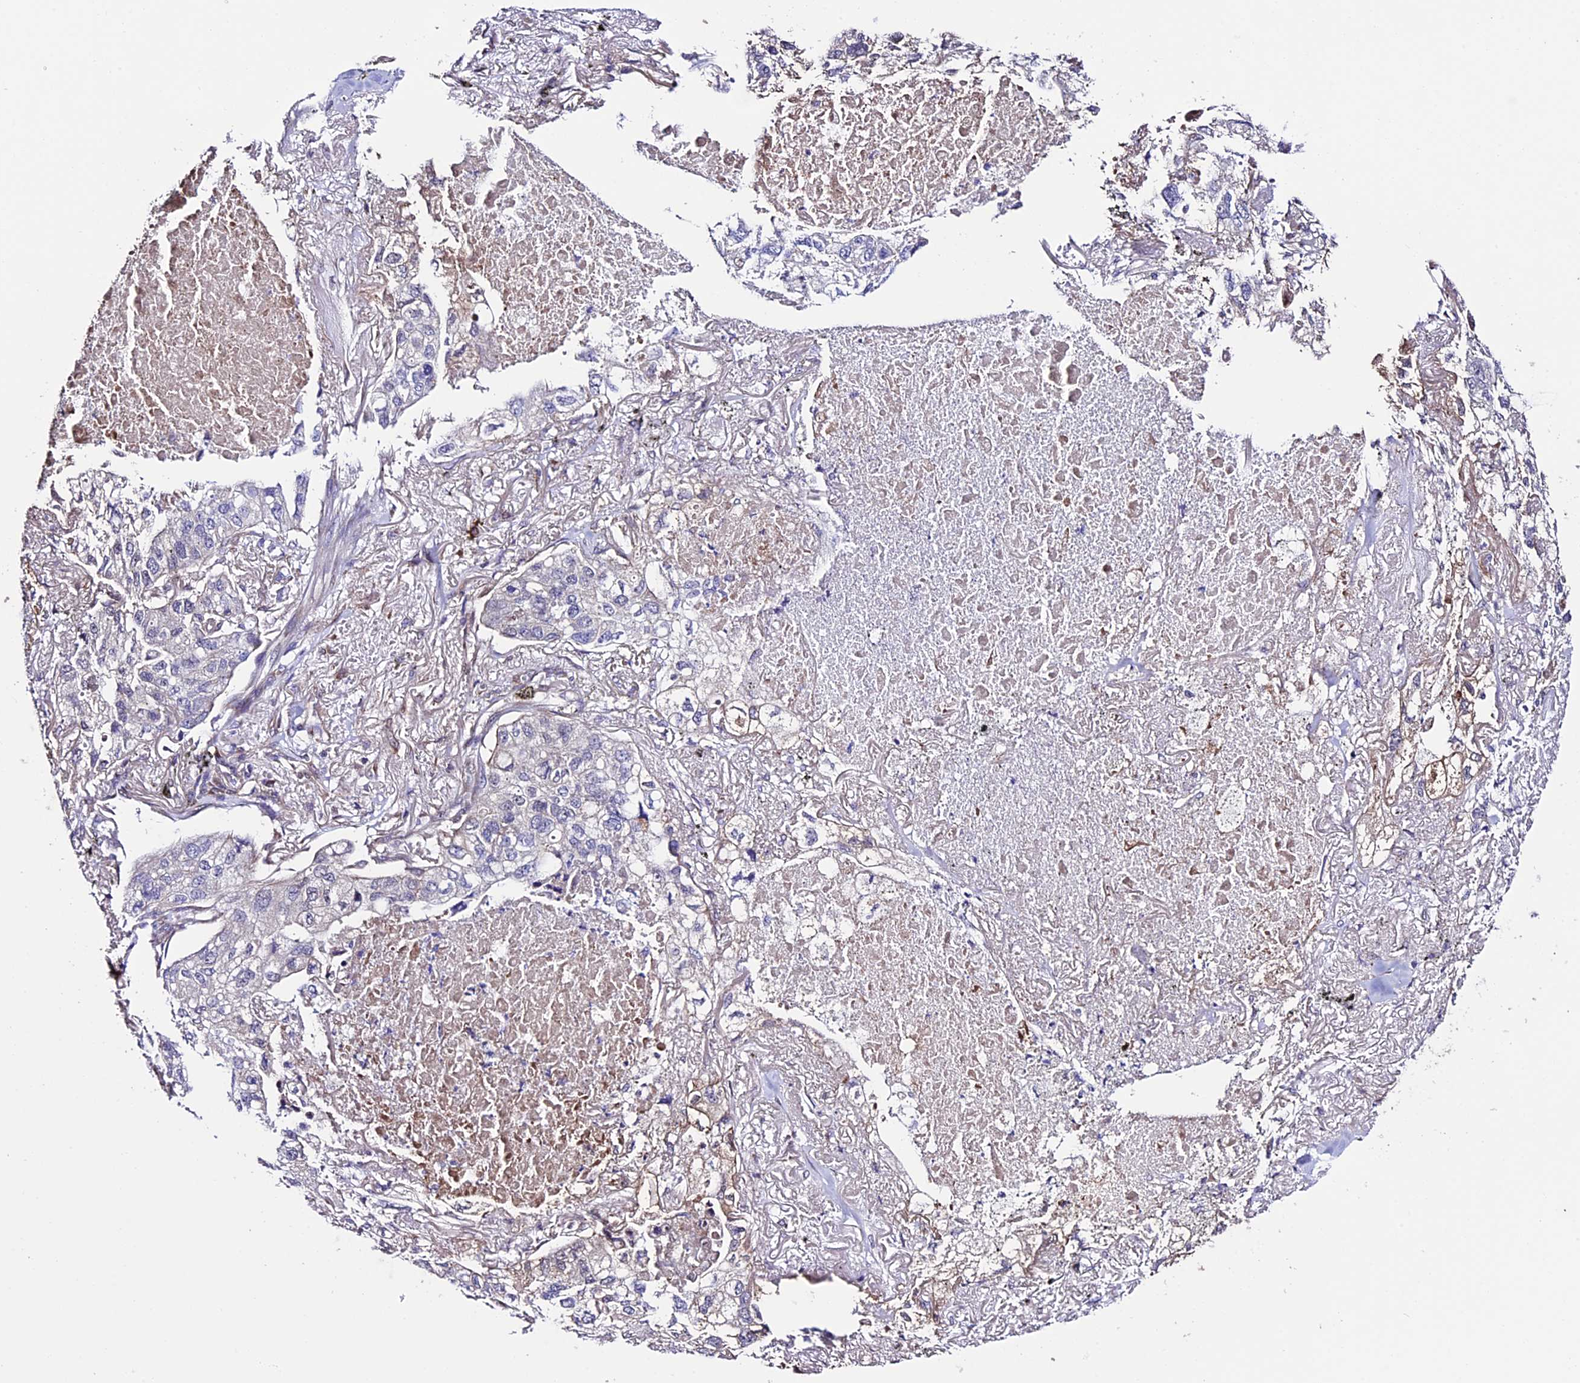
{"staining": {"intensity": "negative", "quantity": "none", "location": "none"}, "tissue": "lung cancer", "cell_type": "Tumor cells", "image_type": "cancer", "snomed": [{"axis": "morphology", "description": "Adenocarcinoma, NOS"}, {"axis": "topography", "description": "Lung"}], "caption": "The immunohistochemistry (IHC) image has no significant staining in tumor cells of lung cancer tissue.", "gene": "TMEM171", "patient": {"sex": "male", "age": 65}}